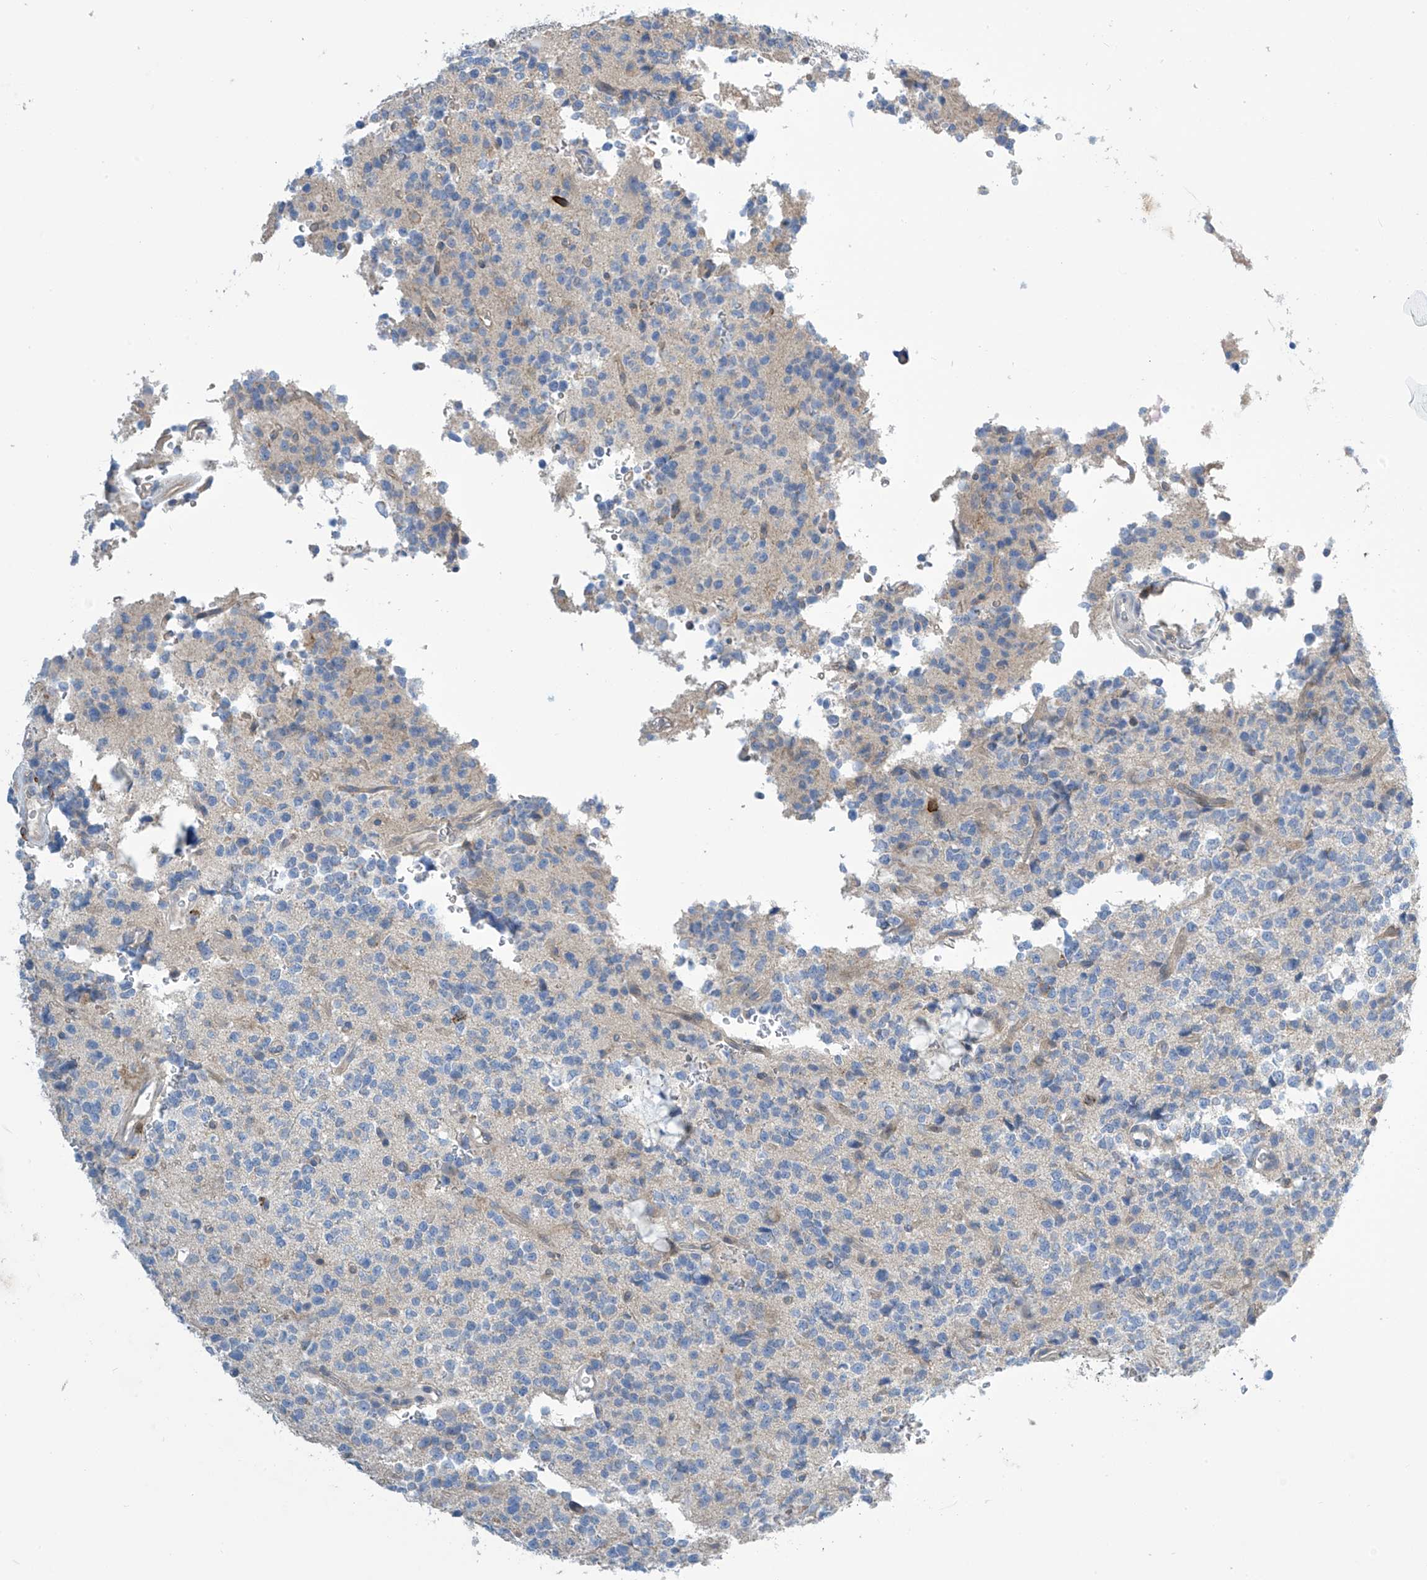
{"staining": {"intensity": "negative", "quantity": "none", "location": "none"}, "tissue": "glioma", "cell_type": "Tumor cells", "image_type": "cancer", "snomed": [{"axis": "morphology", "description": "Glioma, malignant, High grade"}, {"axis": "topography", "description": "Brain"}], "caption": "Glioma was stained to show a protein in brown. There is no significant staining in tumor cells.", "gene": "IBA57", "patient": {"sex": "female", "age": 62}}